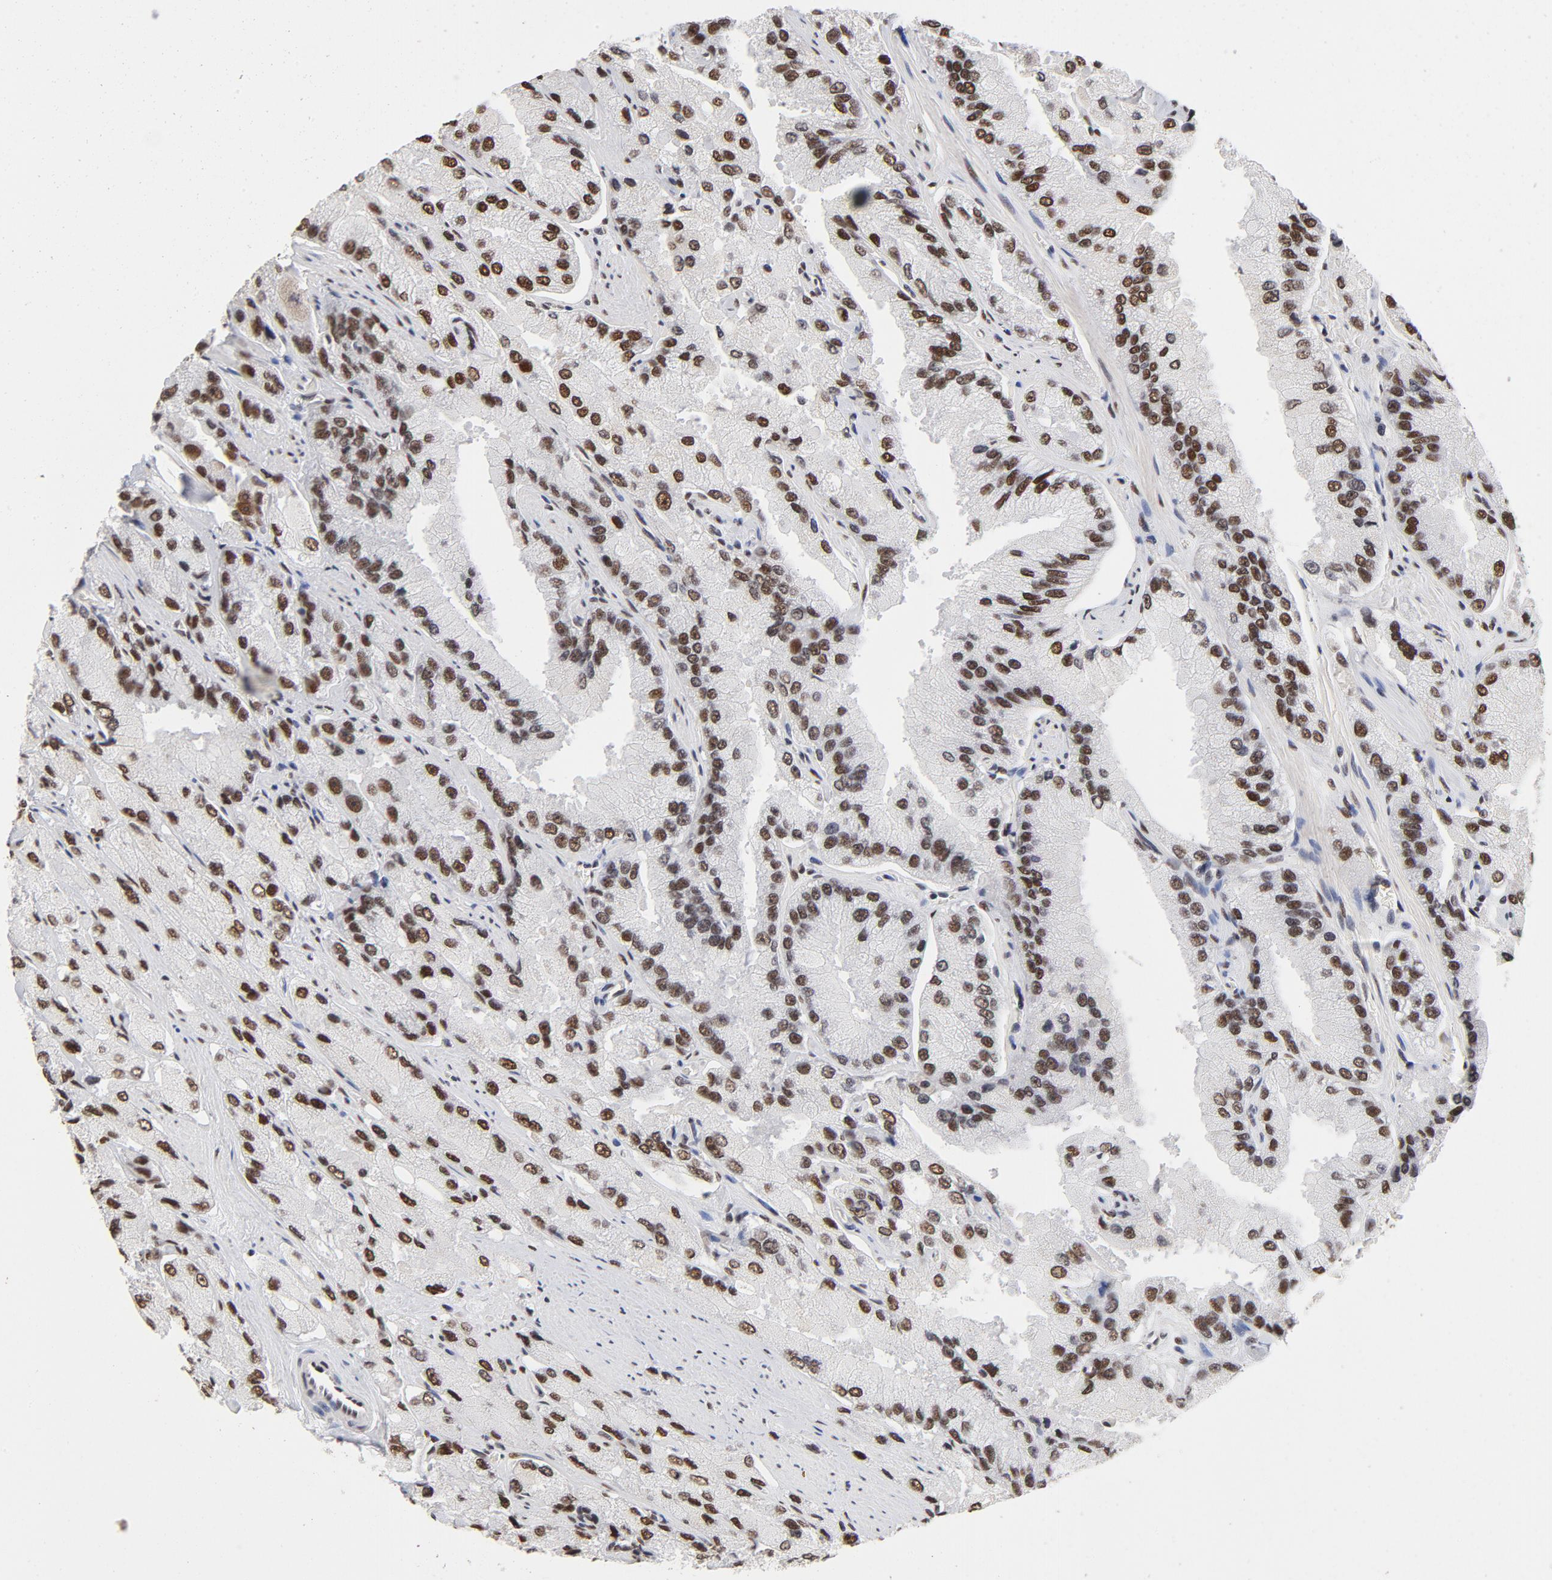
{"staining": {"intensity": "strong", "quantity": ">75%", "location": "nuclear"}, "tissue": "prostate cancer", "cell_type": "Tumor cells", "image_type": "cancer", "snomed": [{"axis": "morphology", "description": "Adenocarcinoma, High grade"}, {"axis": "topography", "description": "Prostate"}], "caption": "Adenocarcinoma (high-grade) (prostate) stained for a protein (brown) shows strong nuclear positive expression in approximately >75% of tumor cells.", "gene": "TP53BP1", "patient": {"sex": "male", "age": 58}}